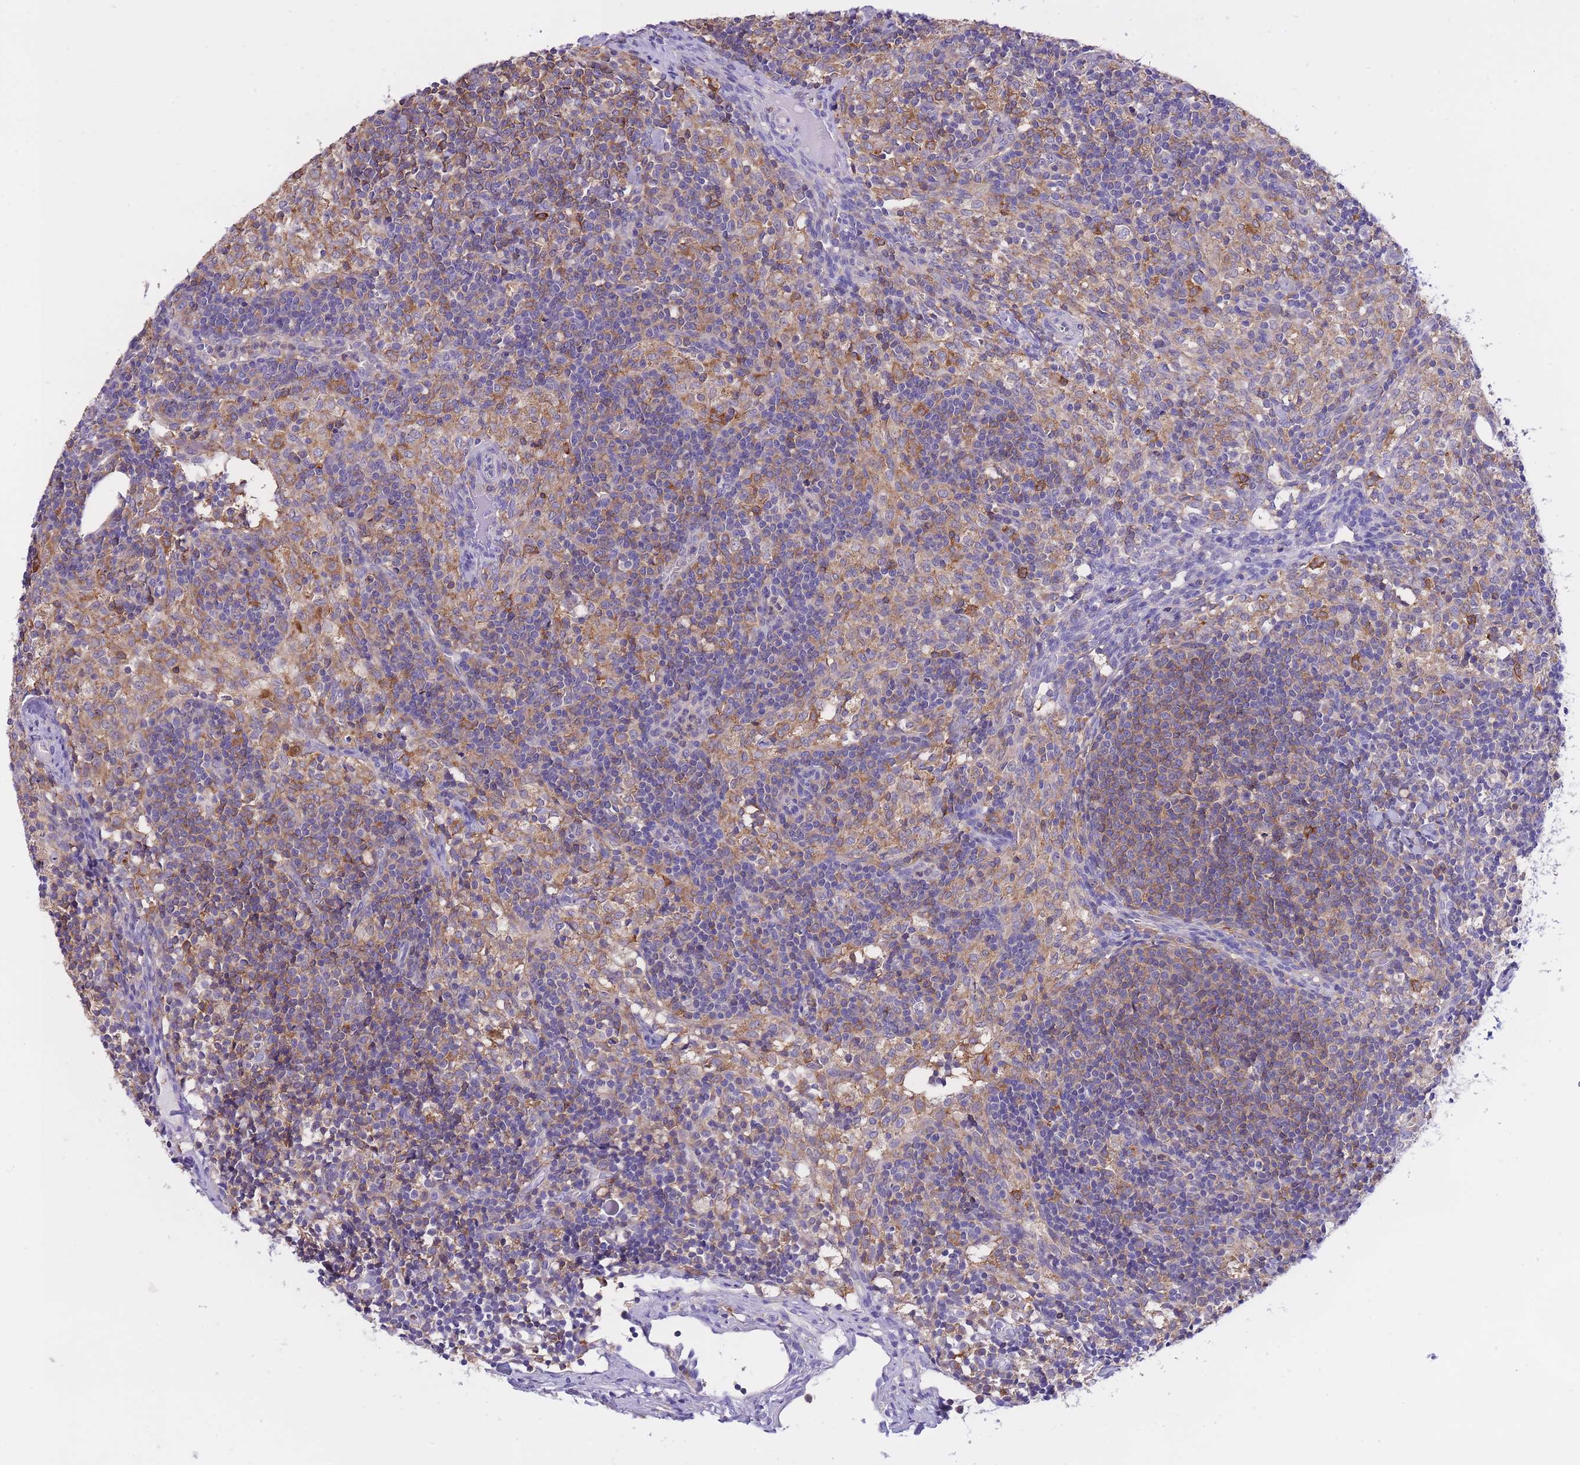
{"staining": {"intensity": "weak", "quantity": ">75%", "location": "cytoplasmic/membranous"}, "tissue": "lymph node", "cell_type": "Germinal center cells", "image_type": "normal", "snomed": [{"axis": "morphology", "description": "Normal tissue, NOS"}, {"axis": "topography", "description": "Lymph node"}], "caption": "Lymph node stained with immunohistochemistry demonstrates weak cytoplasmic/membranous positivity in about >75% of germinal center cells. The protein is stained brown, and the nuclei are stained in blue (DAB (3,3'-diaminobenzidine) IHC with brightfield microscopy, high magnification).", "gene": "NAMPT", "patient": {"sex": "female", "age": 30}}